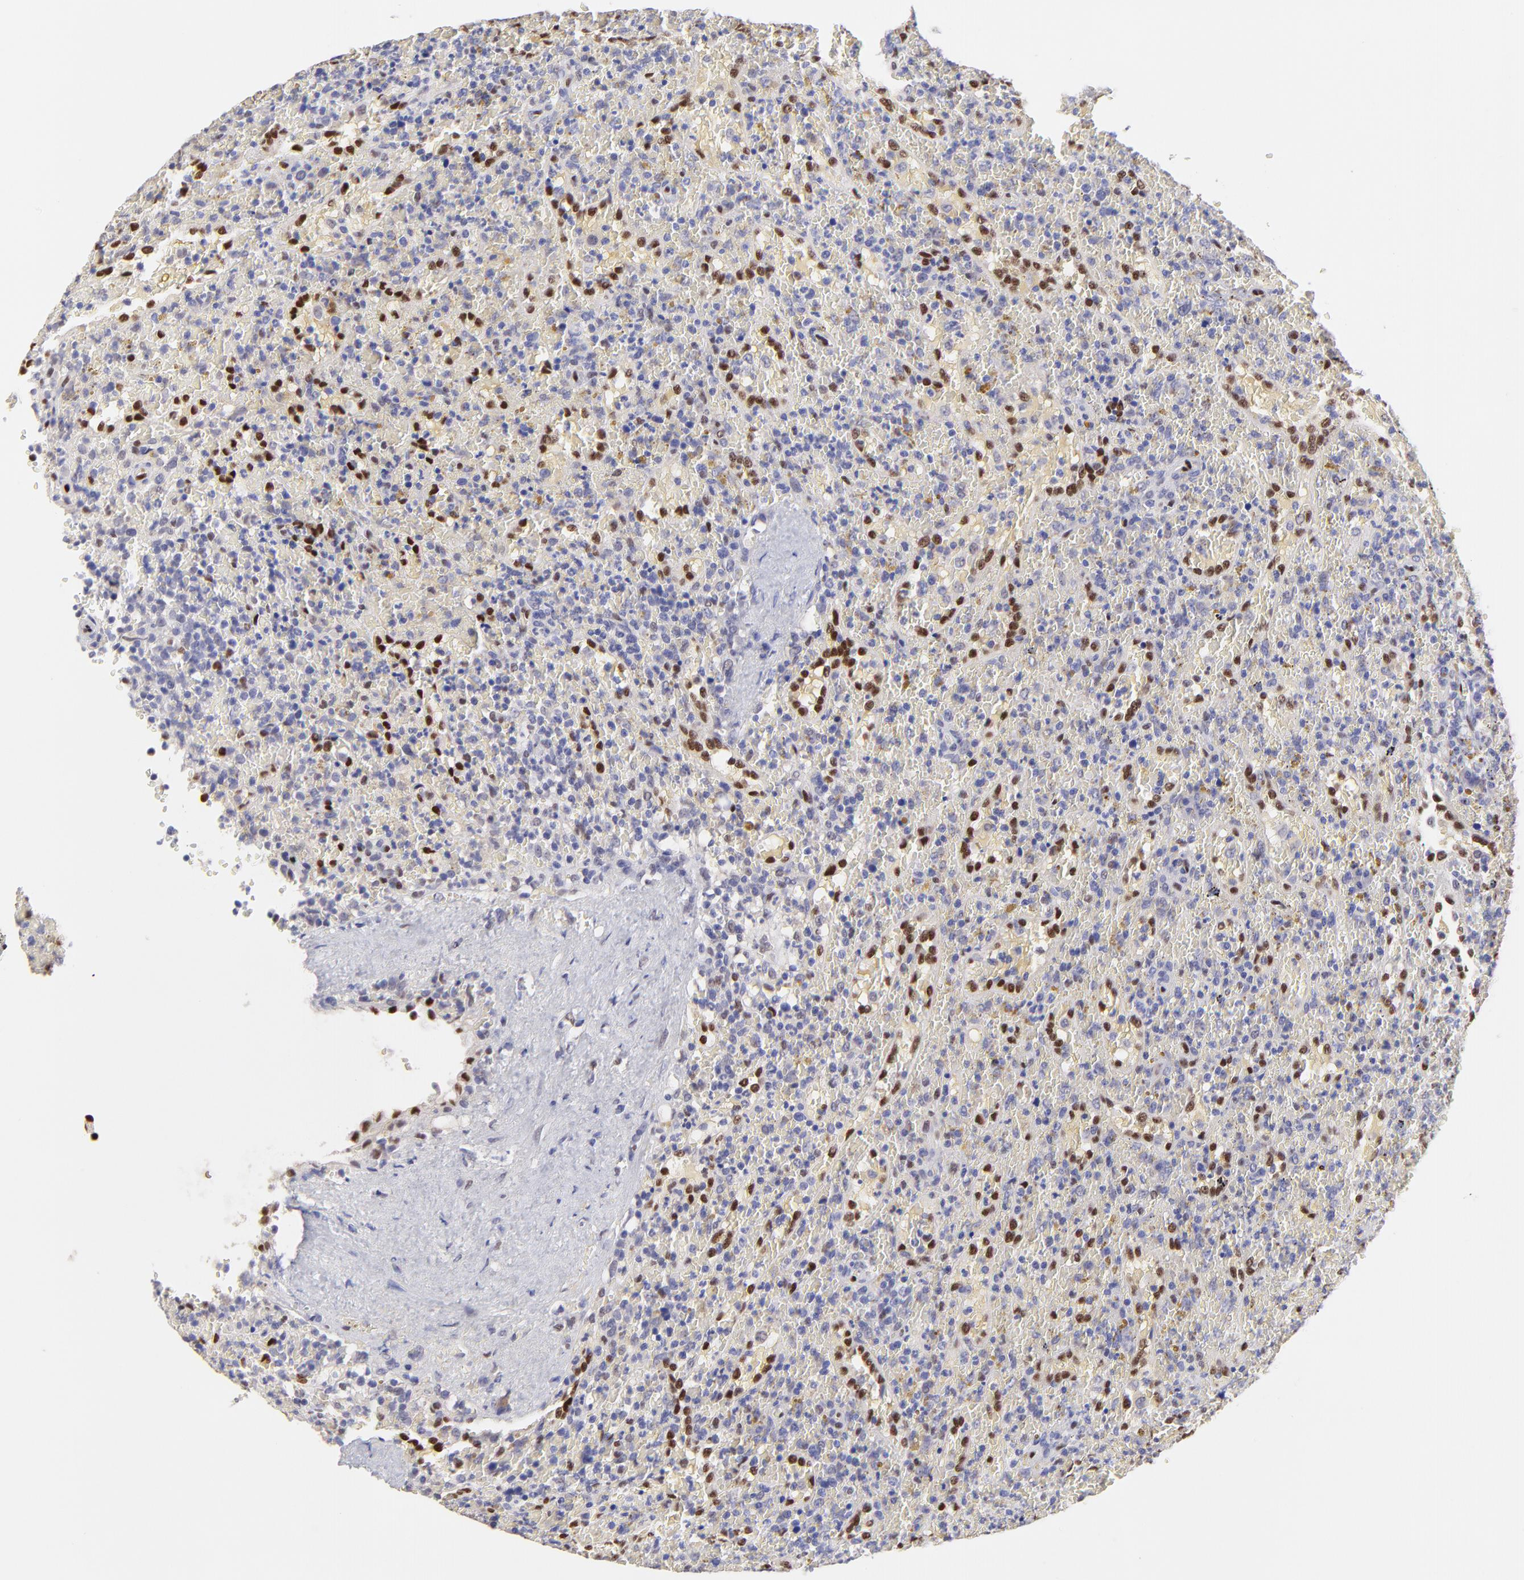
{"staining": {"intensity": "negative", "quantity": "none", "location": "none"}, "tissue": "lymphoma", "cell_type": "Tumor cells", "image_type": "cancer", "snomed": [{"axis": "morphology", "description": "Malignant lymphoma, non-Hodgkin's type, High grade"}, {"axis": "topography", "description": "Spleen"}, {"axis": "topography", "description": "Lymph node"}], "caption": "Immunohistochemistry micrograph of neoplastic tissue: human malignant lymphoma, non-Hodgkin's type (high-grade) stained with DAB exhibits no significant protein positivity in tumor cells.", "gene": "KLF4", "patient": {"sex": "female", "age": 70}}